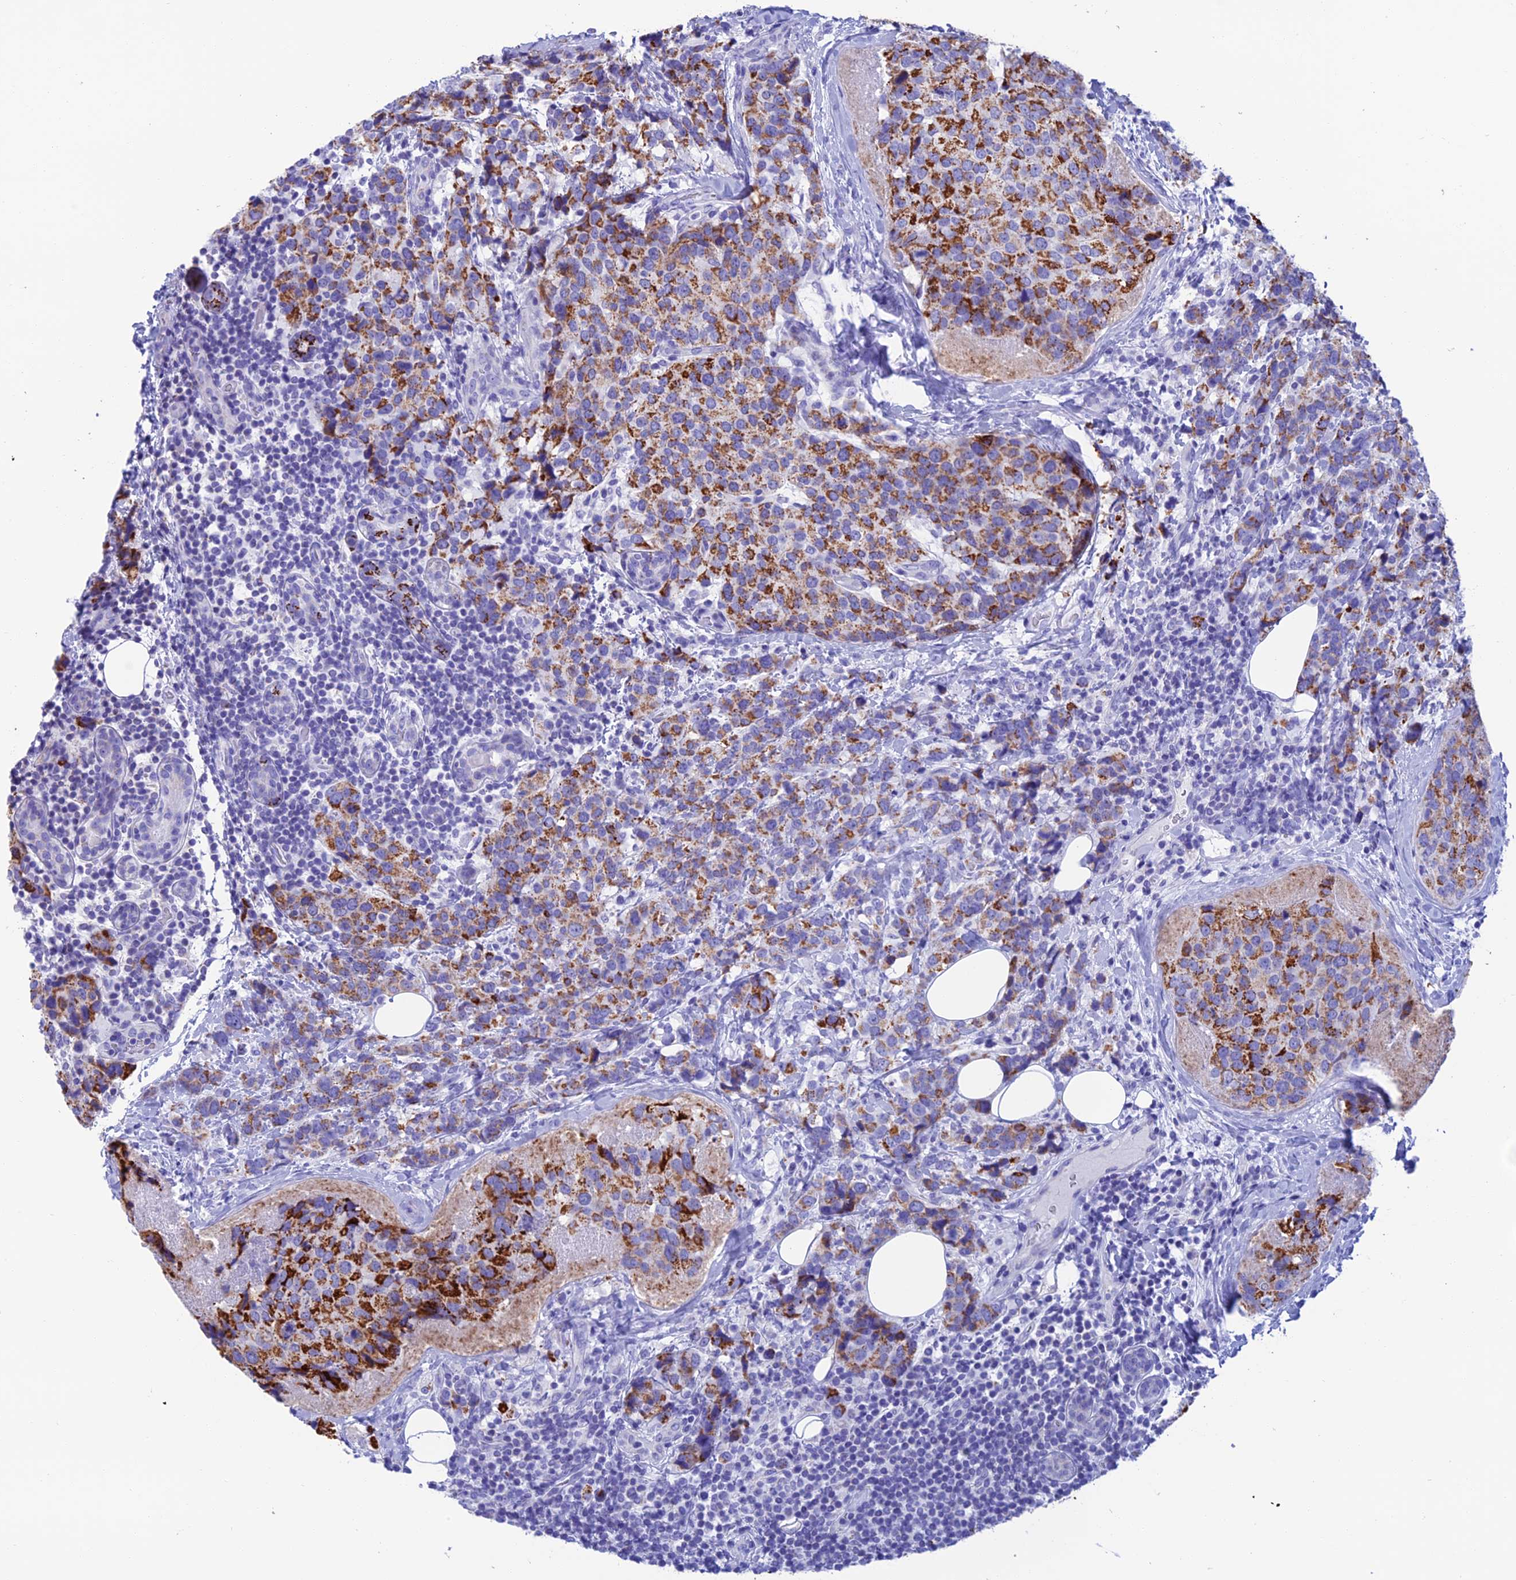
{"staining": {"intensity": "strong", "quantity": "25%-75%", "location": "cytoplasmic/membranous"}, "tissue": "breast cancer", "cell_type": "Tumor cells", "image_type": "cancer", "snomed": [{"axis": "morphology", "description": "Lobular carcinoma"}, {"axis": "topography", "description": "Breast"}], "caption": "Strong cytoplasmic/membranous positivity for a protein is identified in about 25%-75% of tumor cells of breast cancer using IHC.", "gene": "NXPE4", "patient": {"sex": "female", "age": 59}}